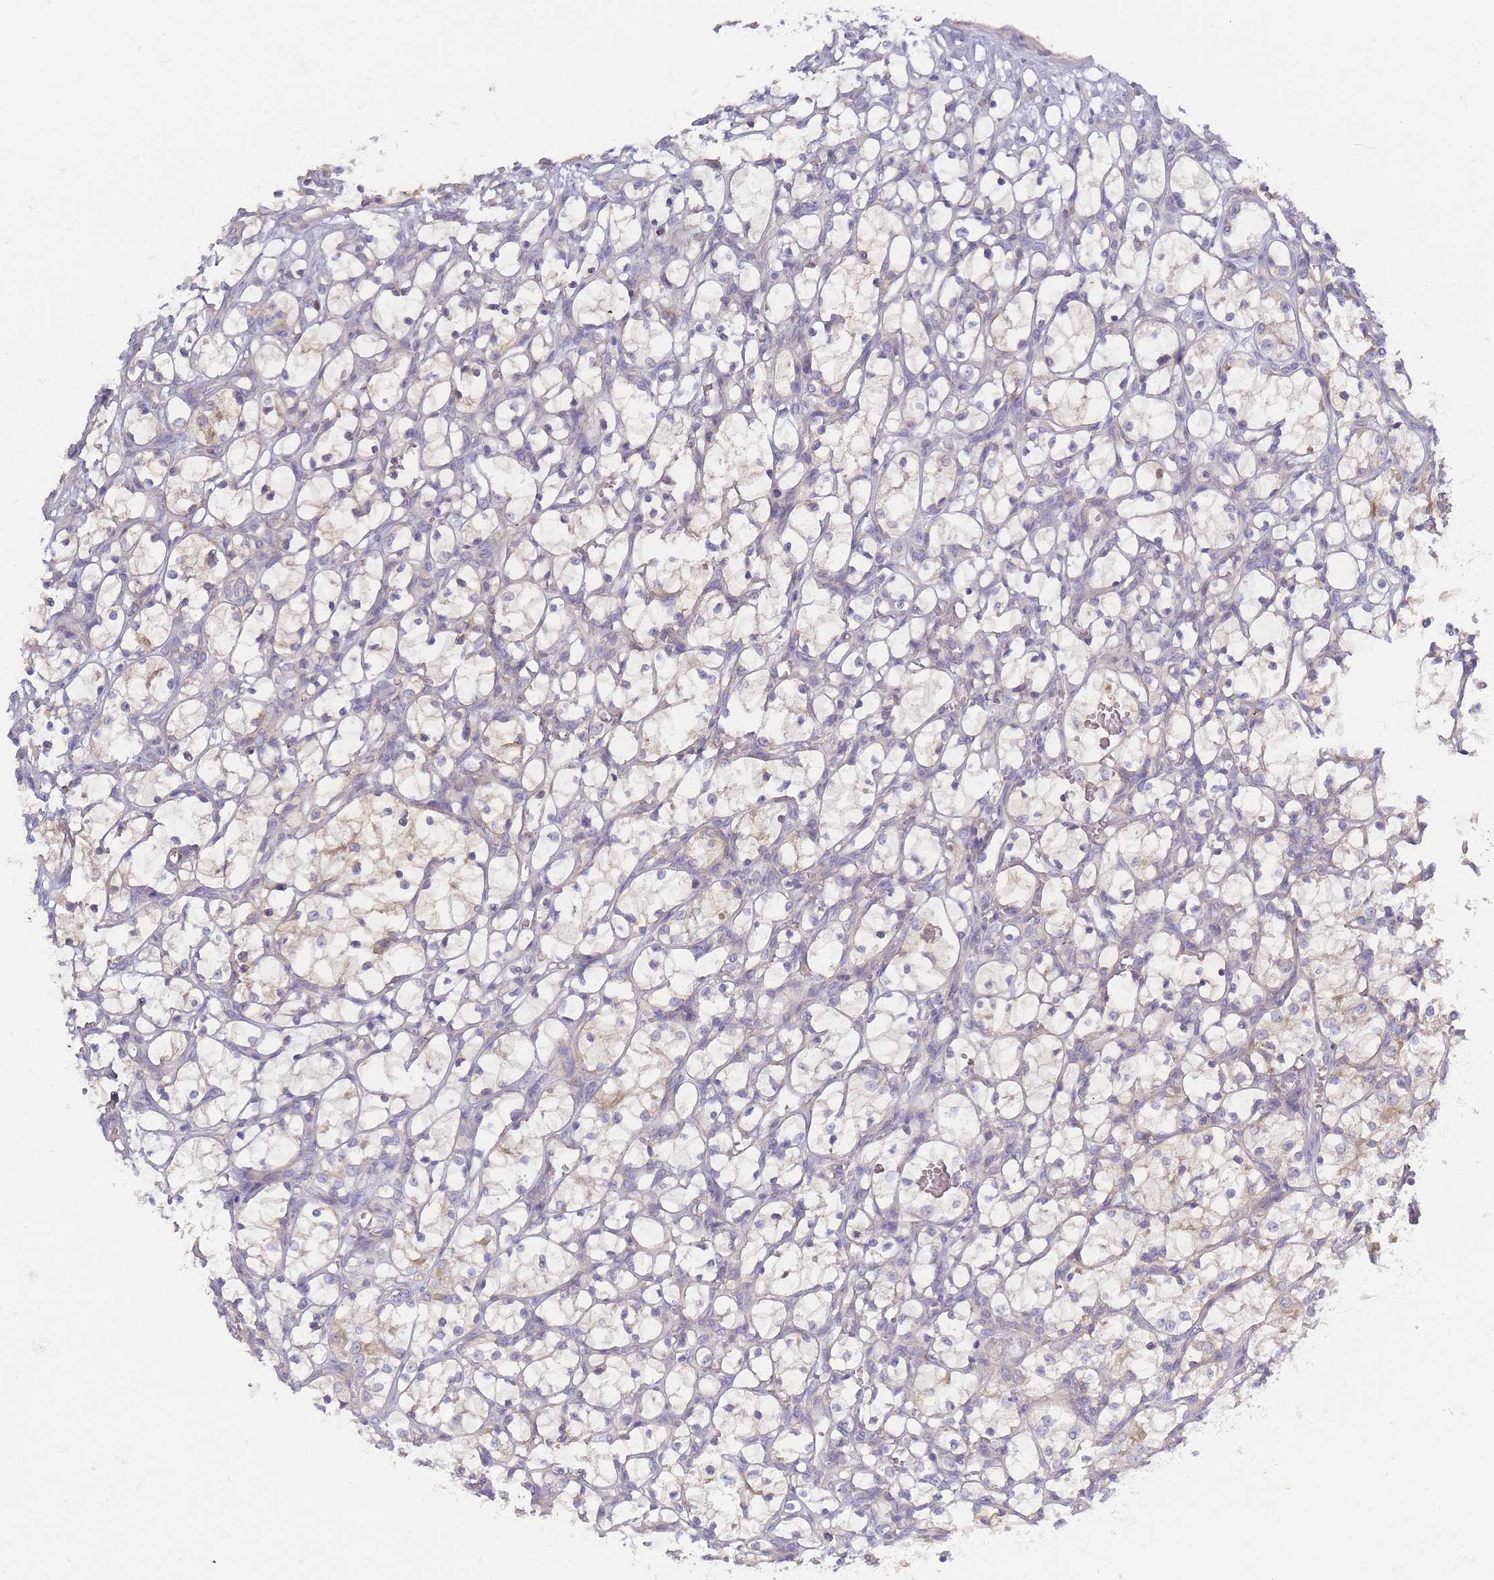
{"staining": {"intensity": "negative", "quantity": "none", "location": "none"}, "tissue": "renal cancer", "cell_type": "Tumor cells", "image_type": "cancer", "snomed": [{"axis": "morphology", "description": "Adenocarcinoma, NOS"}, {"axis": "topography", "description": "Kidney"}], "caption": "DAB (3,3'-diaminobenzidine) immunohistochemical staining of renal adenocarcinoma shows no significant positivity in tumor cells.", "gene": "SPHKAP", "patient": {"sex": "female", "age": 69}}